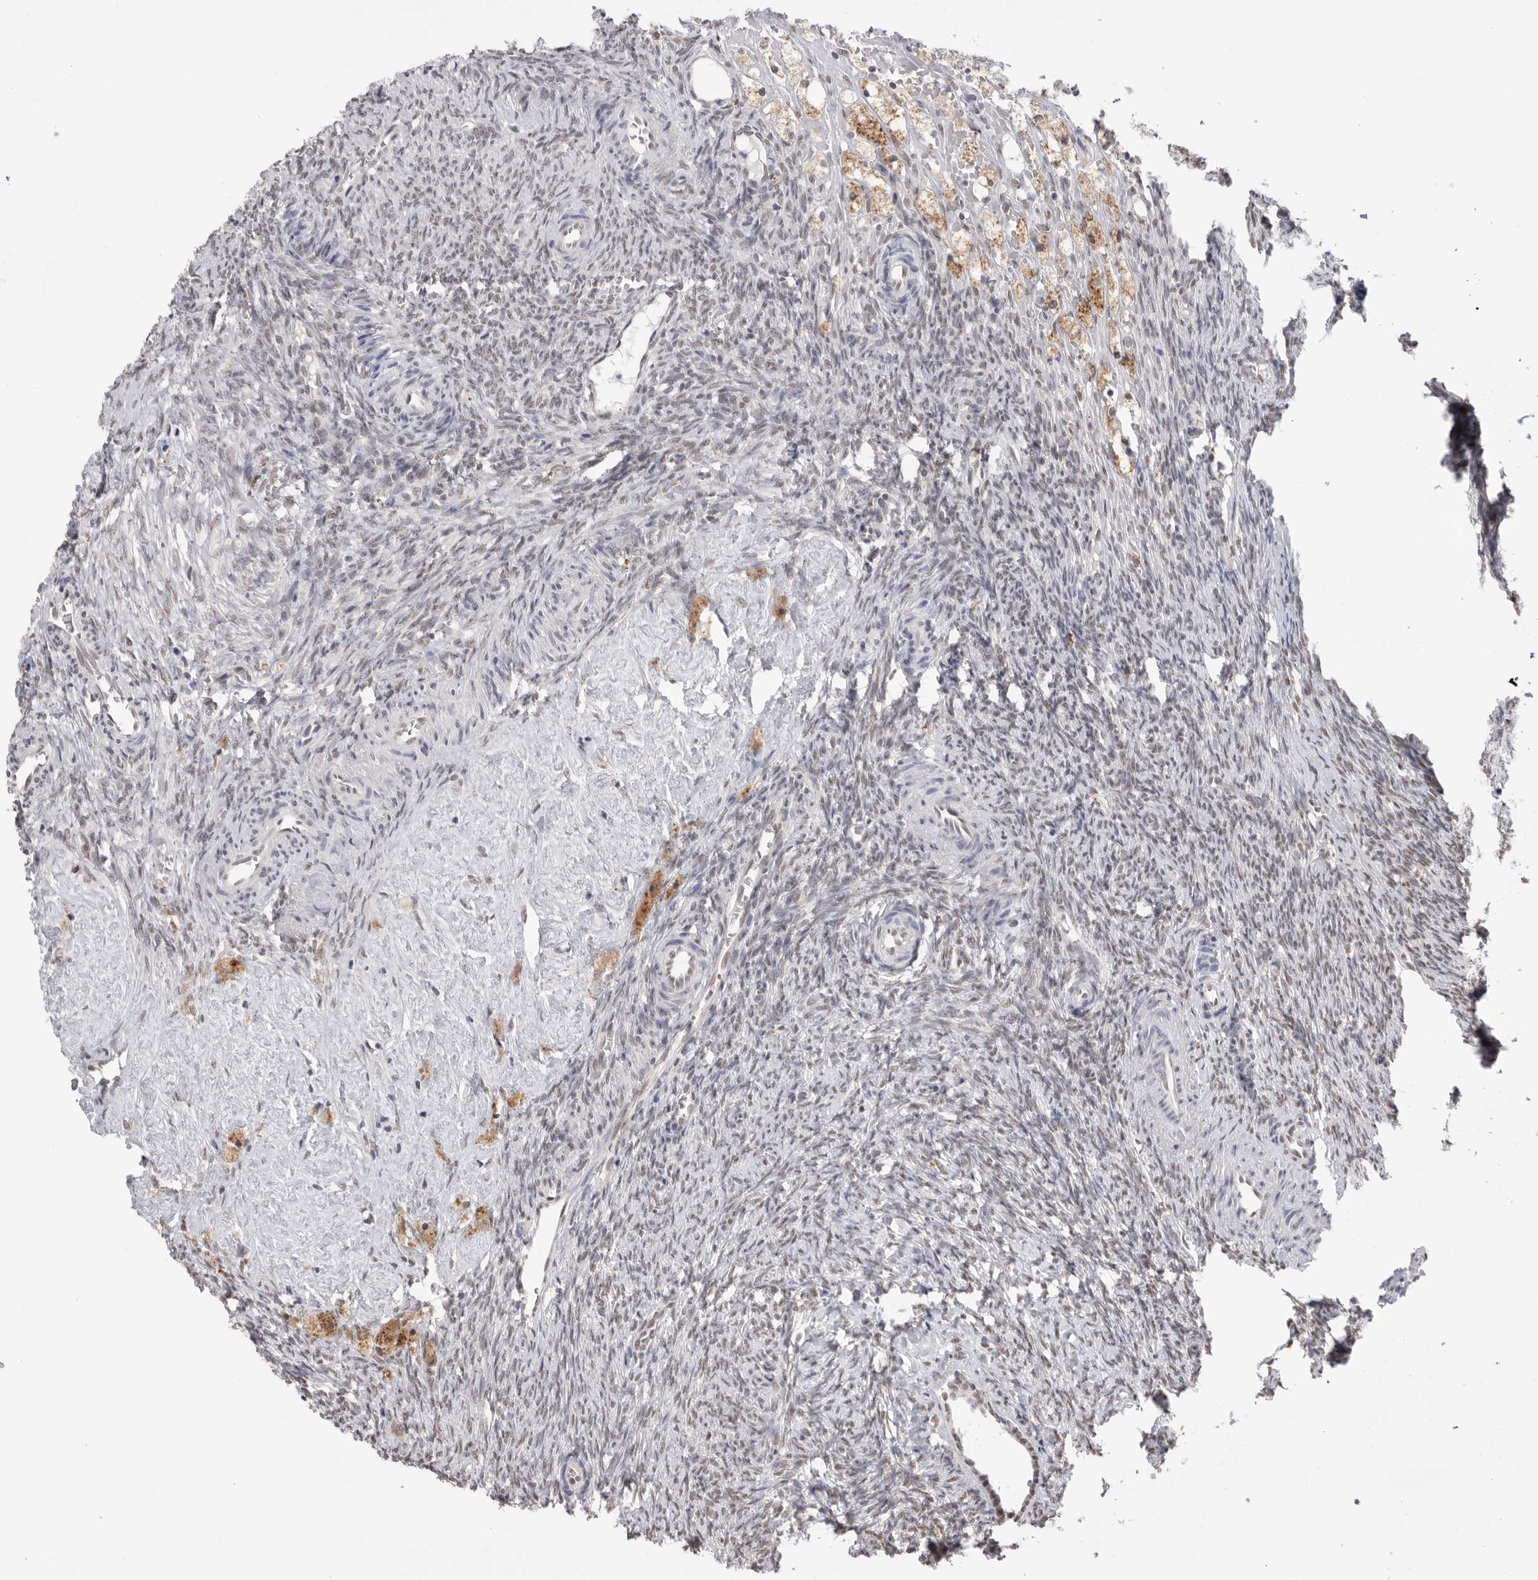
{"staining": {"intensity": "negative", "quantity": "none", "location": "none"}, "tissue": "ovary", "cell_type": "Follicle cells", "image_type": "normal", "snomed": [{"axis": "morphology", "description": "Normal tissue, NOS"}, {"axis": "topography", "description": "Ovary"}], "caption": "DAB (3,3'-diaminobenzidine) immunohistochemical staining of benign human ovary demonstrates no significant staining in follicle cells.", "gene": "BCLAF3", "patient": {"sex": "female", "age": 41}}